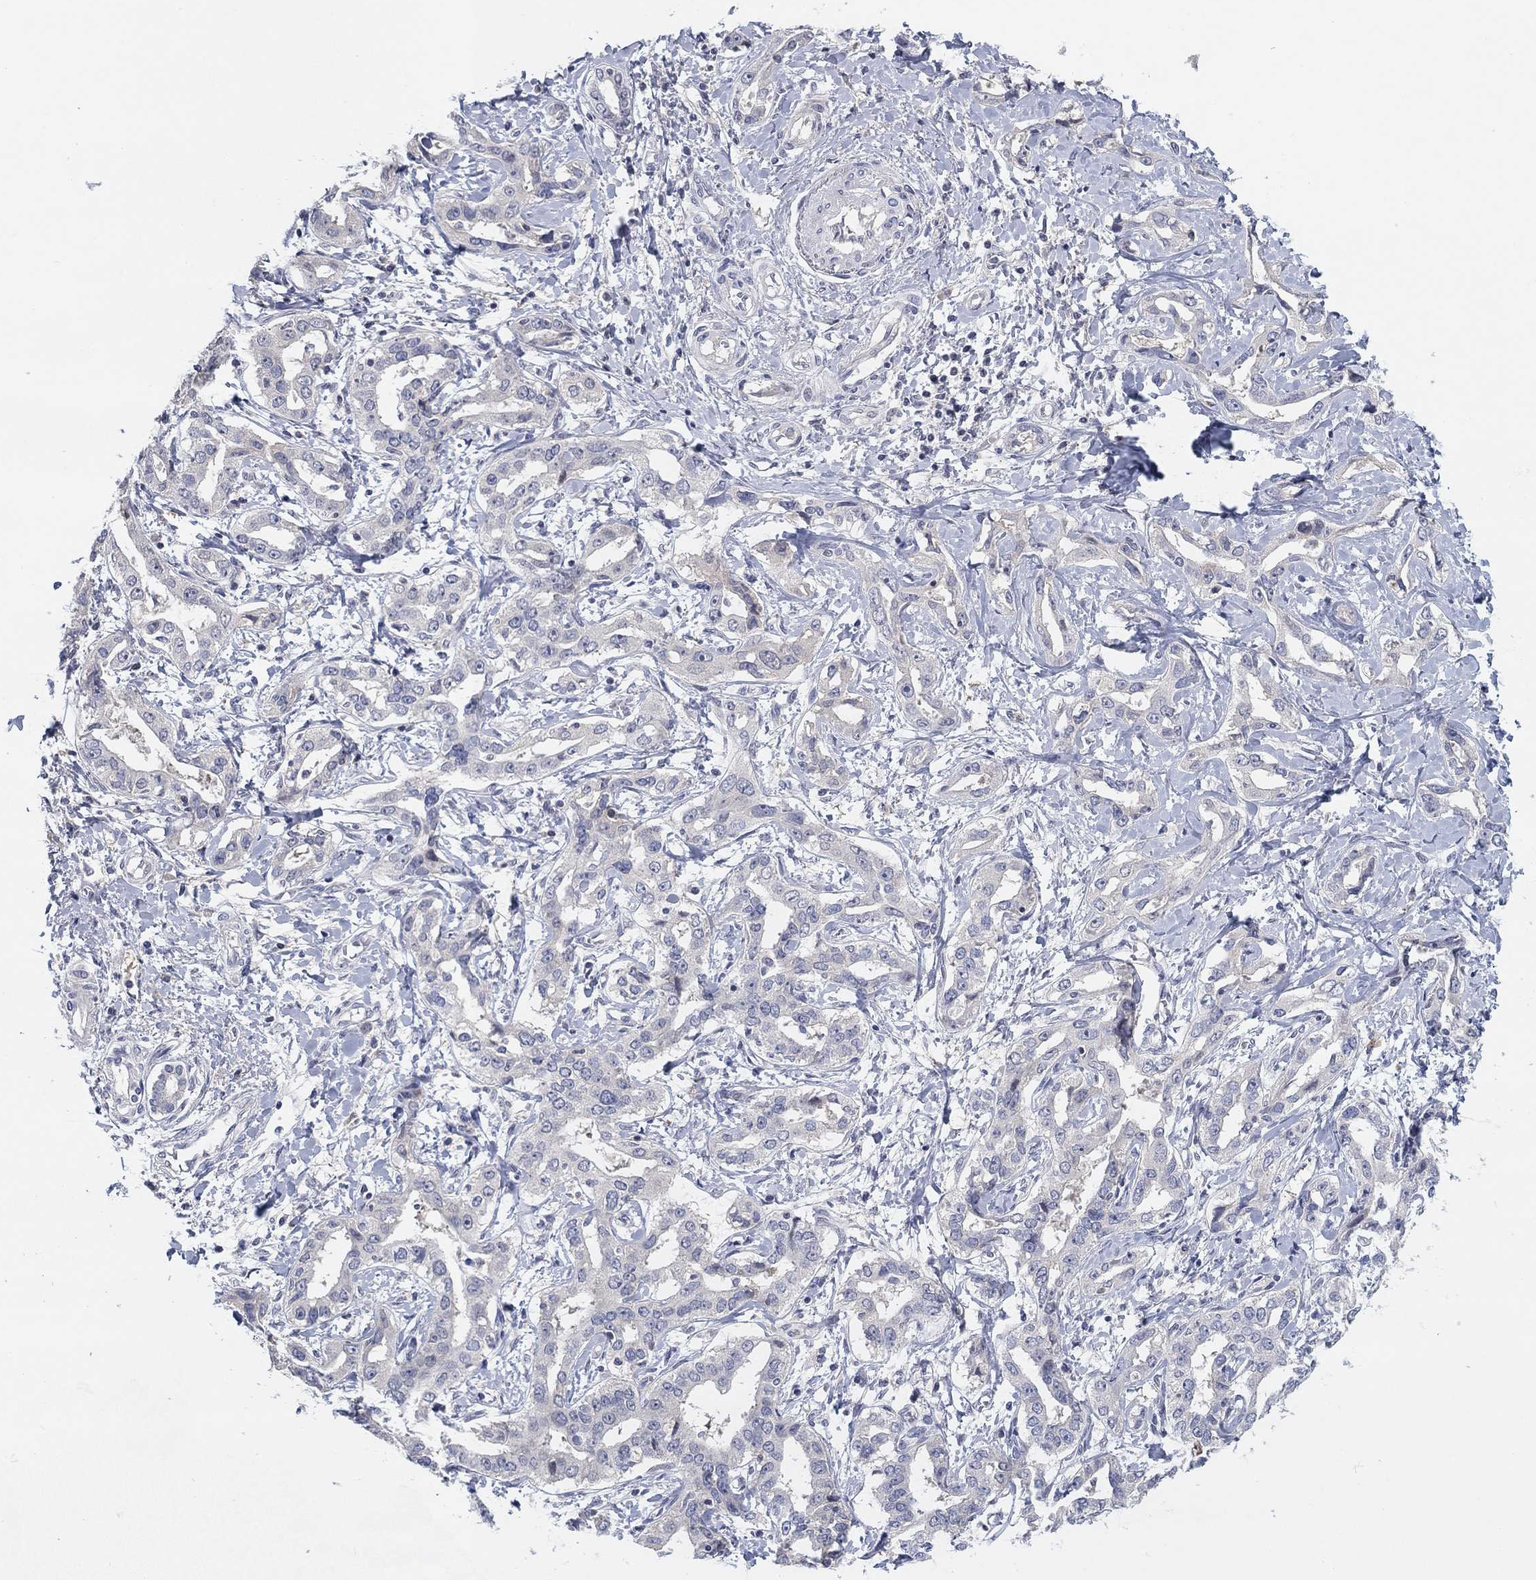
{"staining": {"intensity": "negative", "quantity": "none", "location": "none"}, "tissue": "liver cancer", "cell_type": "Tumor cells", "image_type": "cancer", "snomed": [{"axis": "morphology", "description": "Cholangiocarcinoma"}, {"axis": "topography", "description": "Liver"}], "caption": "High magnification brightfield microscopy of liver cancer (cholangiocarcinoma) stained with DAB (brown) and counterstained with hematoxylin (blue): tumor cells show no significant positivity.", "gene": "AMN1", "patient": {"sex": "male", "age": 59}}